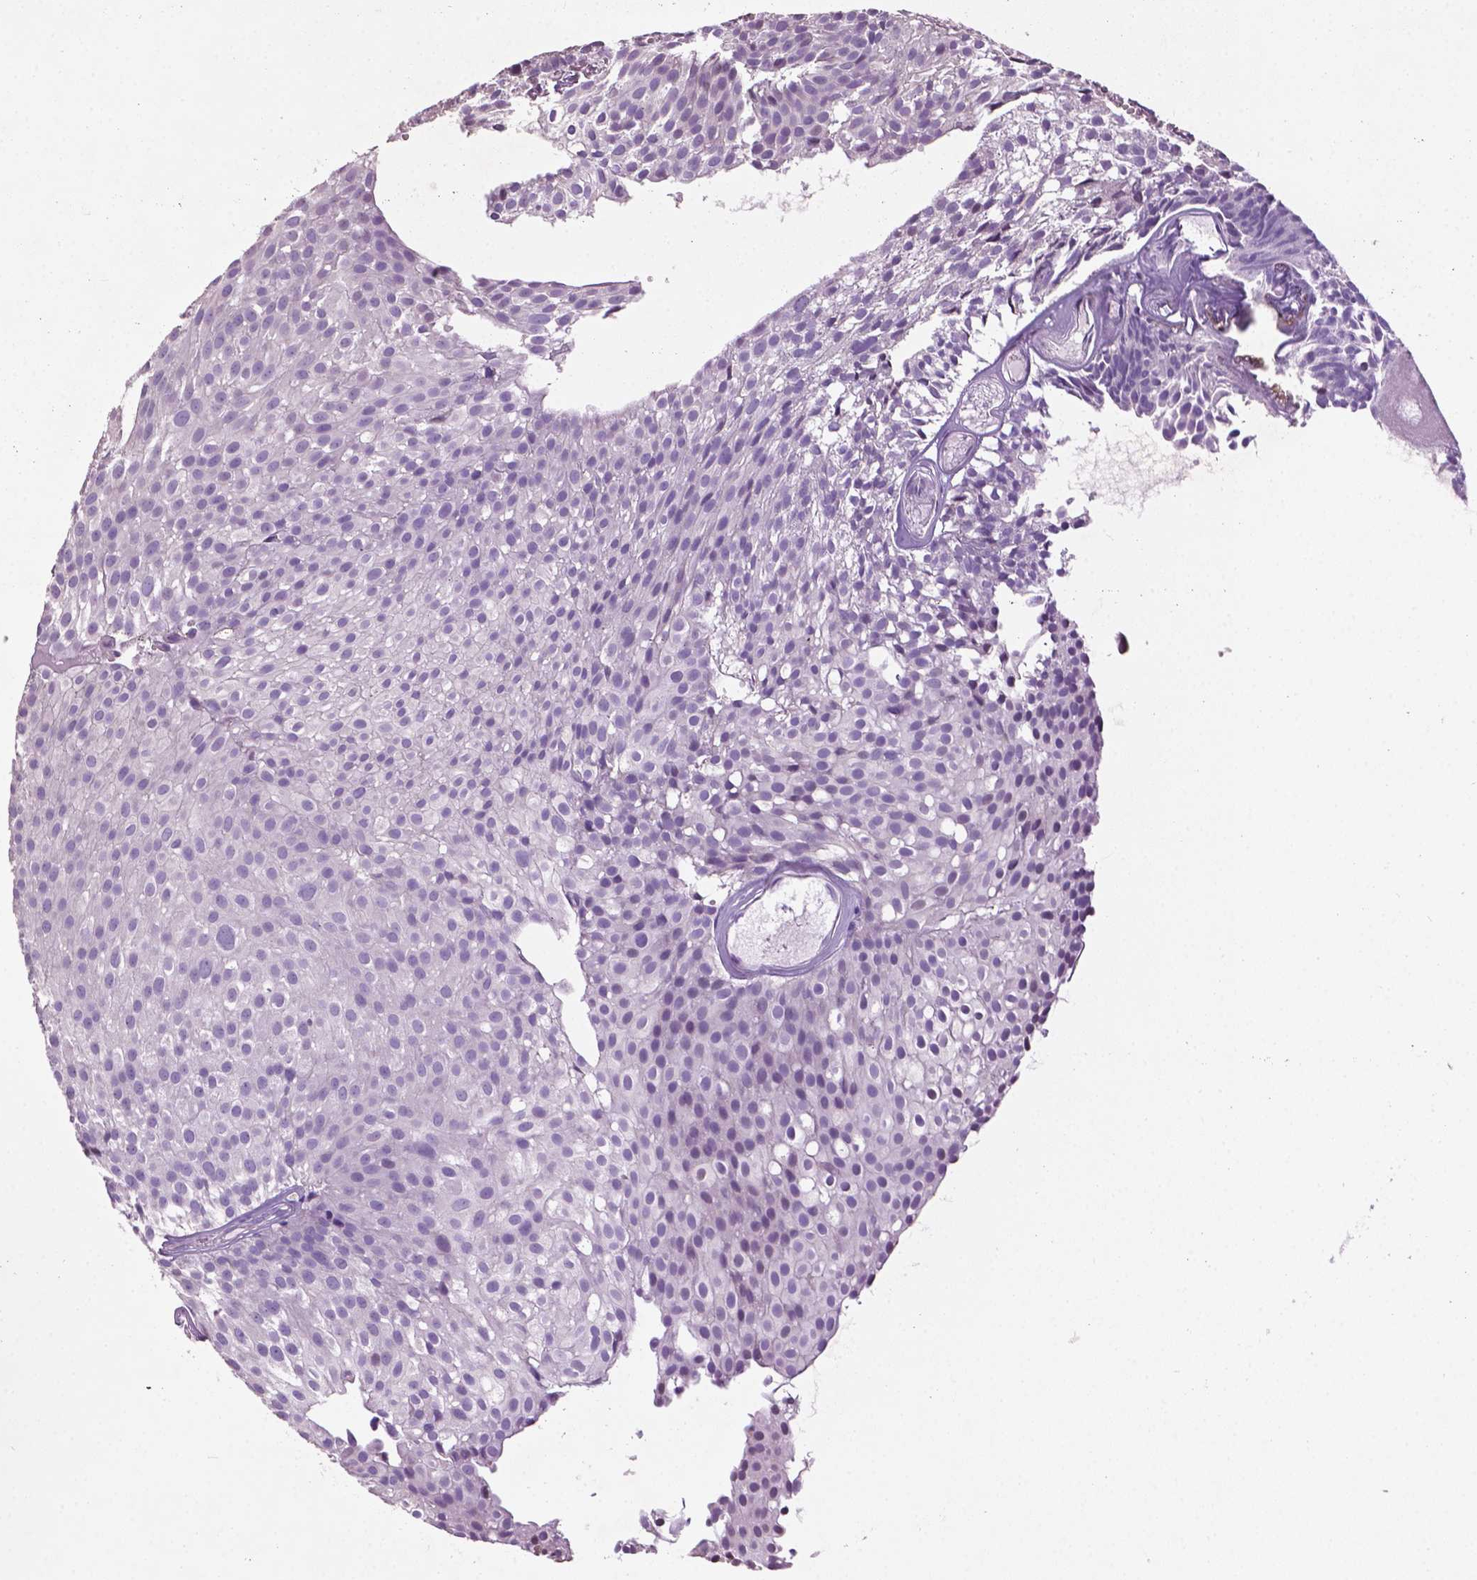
{"staining": {"intensity": "negative", "quantity": "none", "location": "none"}, "tissue": "urothelial cancer", "cell_type": "Tumor cells", "image_type": "cancer", "snomed": [{"axis": "morphology", "description": "Urothelial carcinoma, Low grade"}, {"axis": "topography", "description": "Urinary bladder"}], "caption": "This photomicrograph is of urothelial cancer stained with immunohistochemistry to label a protein in brown with the nuclei are counter-stained blue. There is no positivity in tumor cells.", "gene": "NTNG2", "patient": {"sex": "male", "age": 63}}